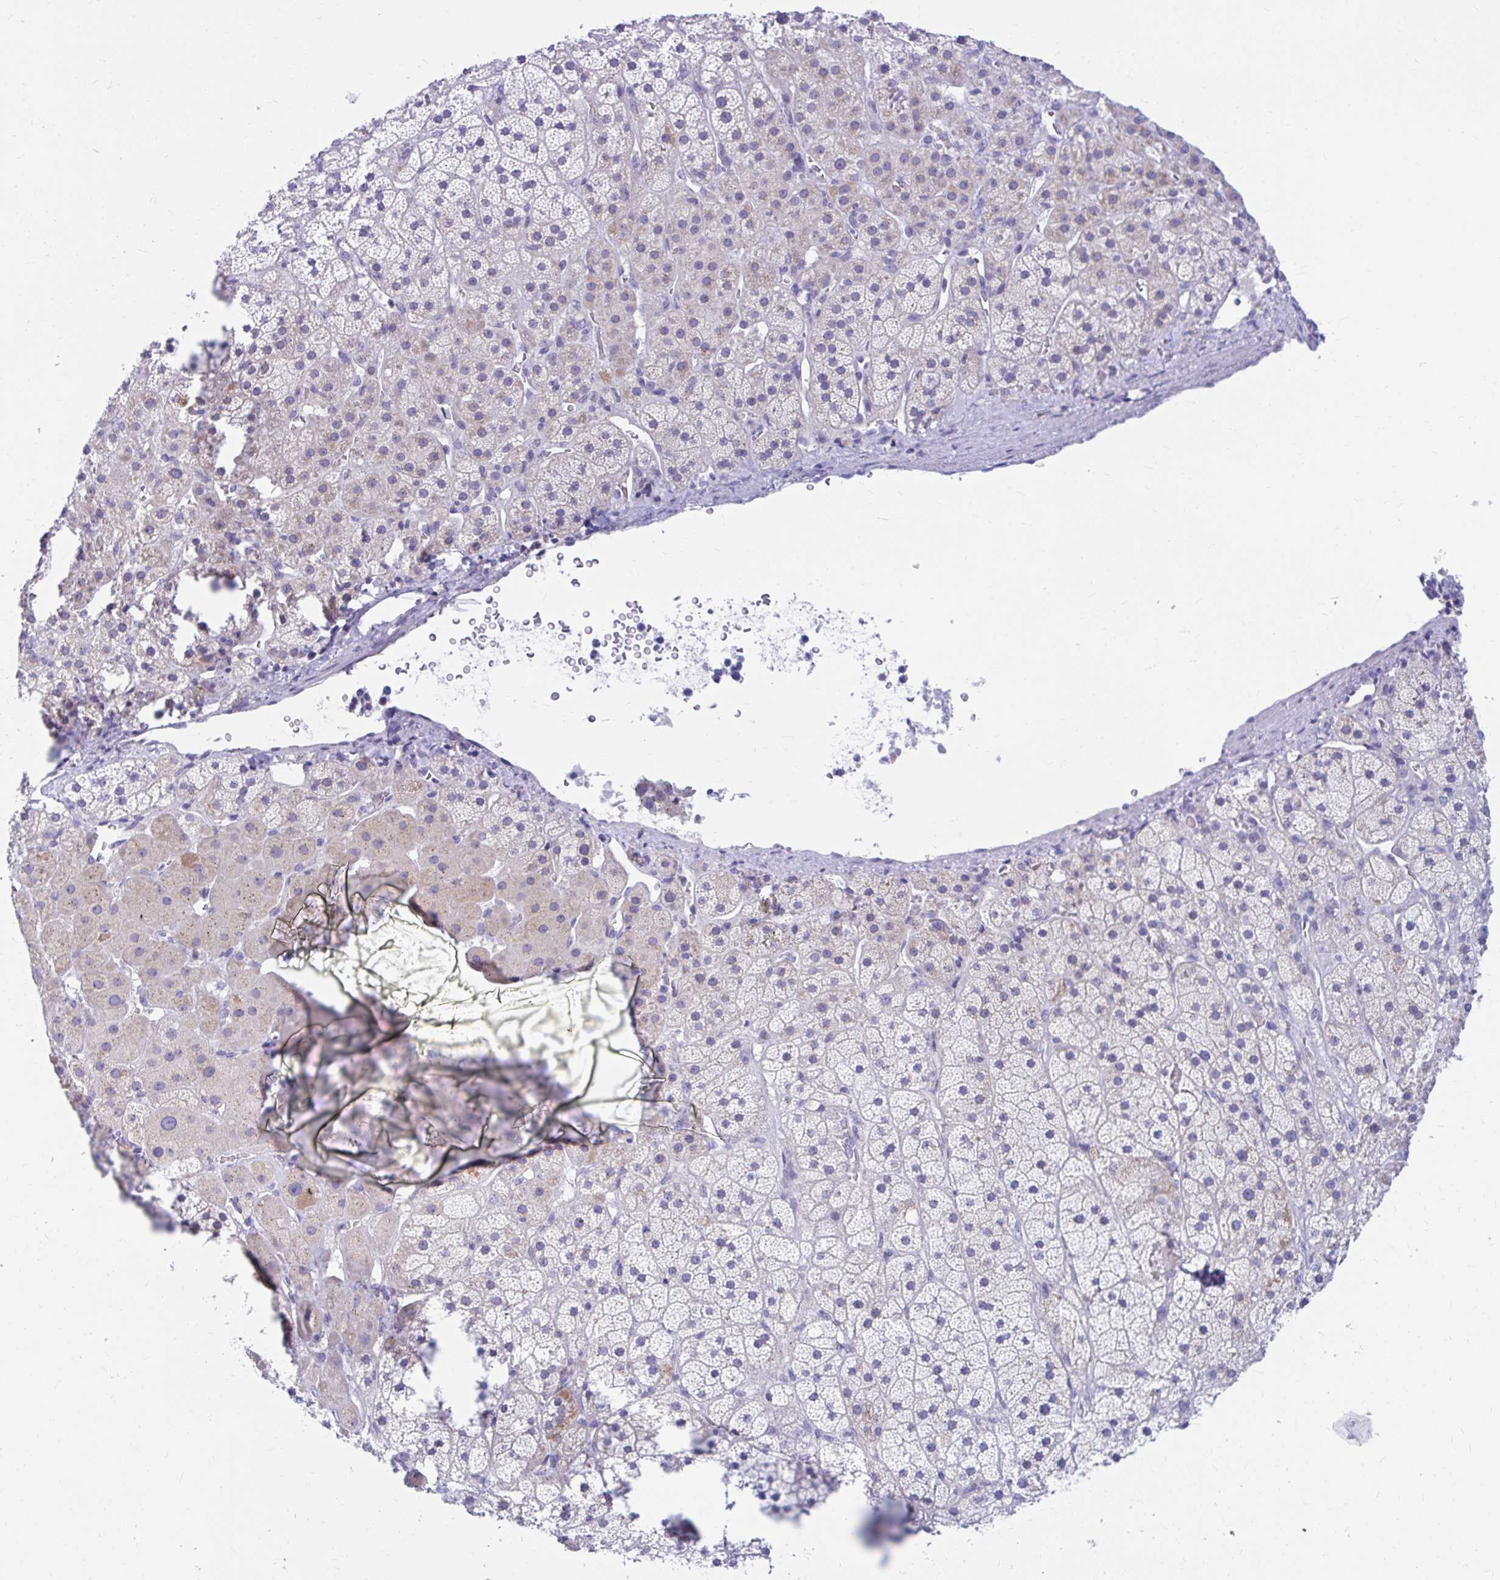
{"staining": {"intensity": "weak", "quantity": "<25%", "location": "cytoplasmic/membranous"}, "tissue": "adrenal gland", "cell_type": "Glandular cells", "image_type": "normal", "snomed": [{"axis": "morphology", "description": "Normal tissue, NOS"}, {"axis": "topography", "description": "Adrenal gland"}], "caption": "Immunohistochemistry (IHC) histopathology image of normal adrenal gland stained for a protein (brown), which shows no expression in glandular cells.", "gene": "RADIL", "patient": {"sex": "male", "age": 57}}